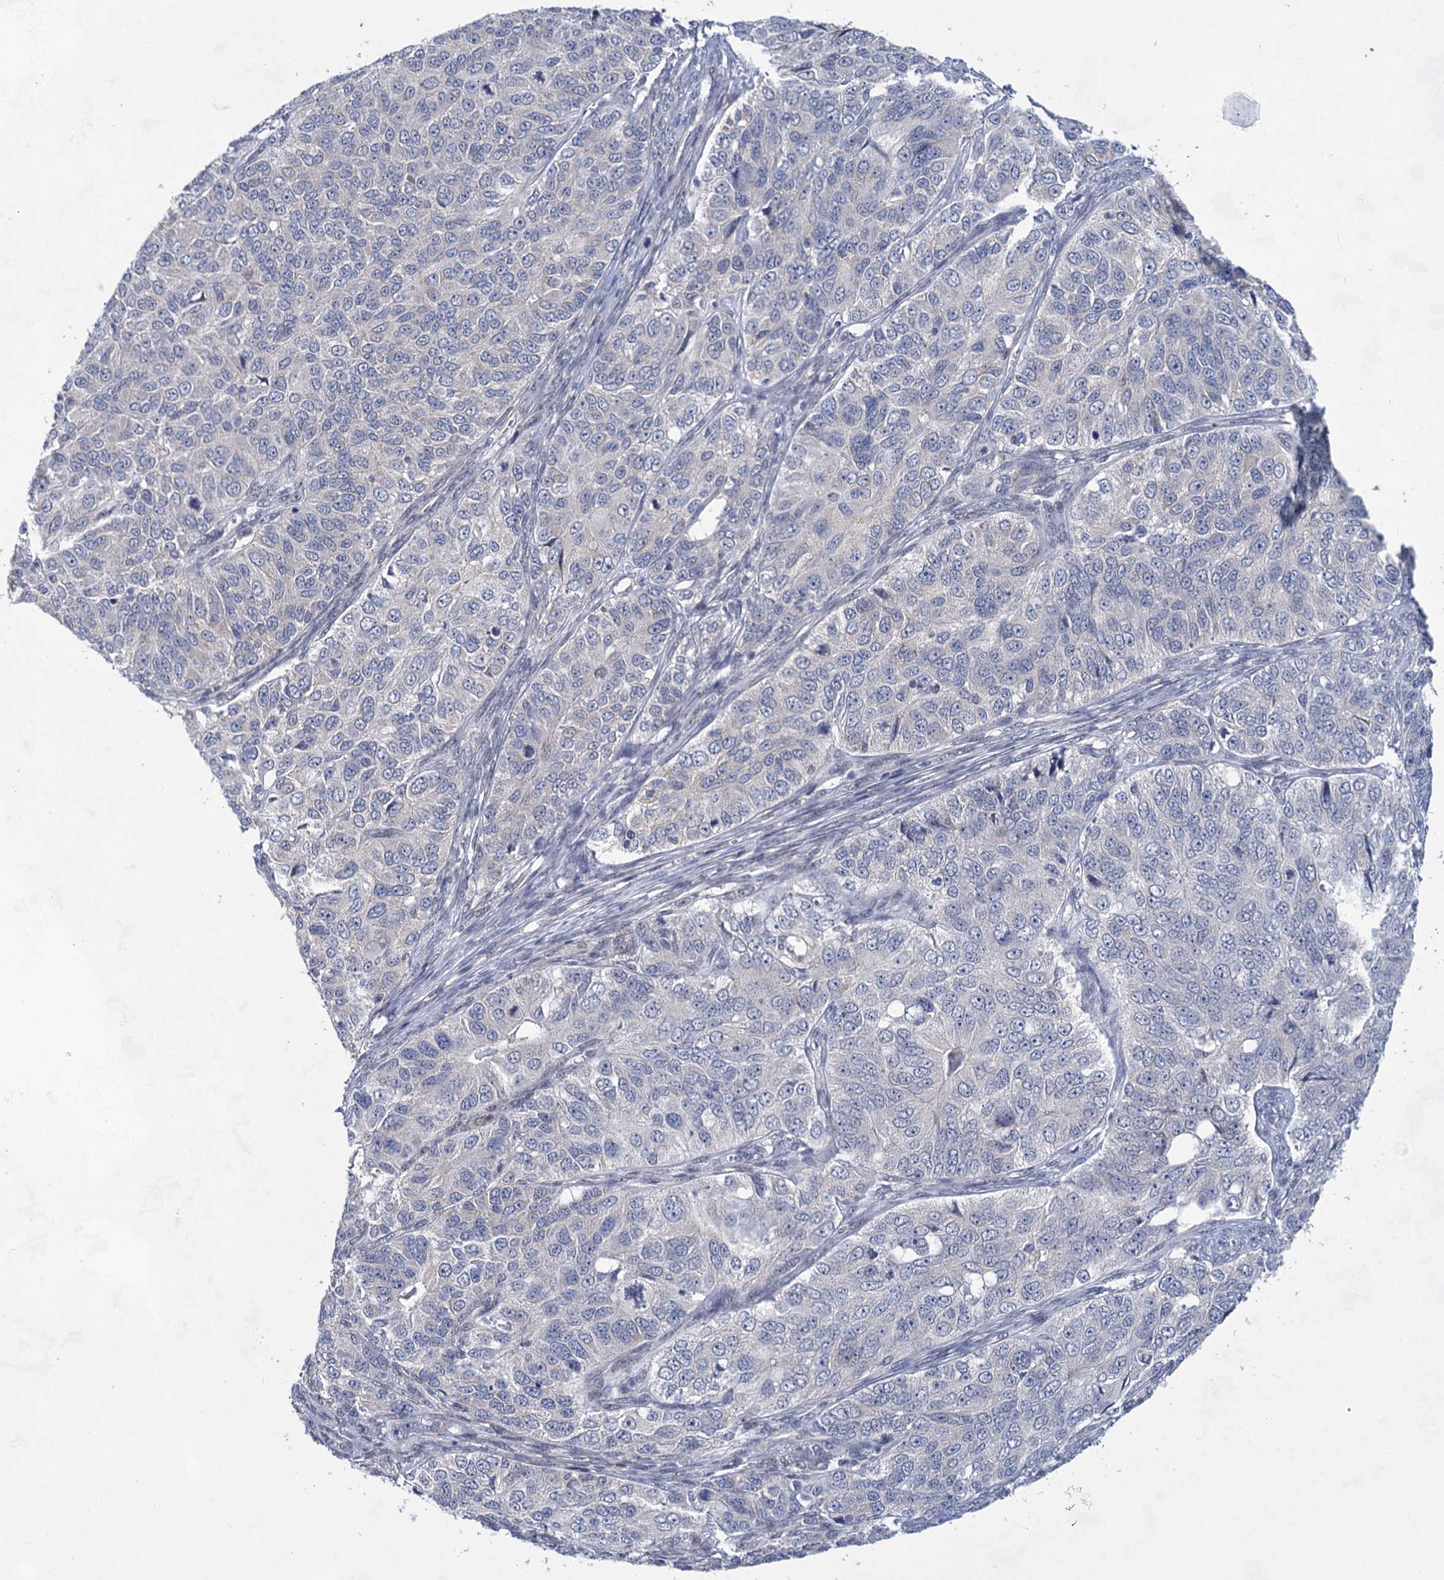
{"staining": {"intensity": "negative", "quantity": "none", "location": "none"}, "tissue": "ovarian cancer", "cell_type": "Tumor cells", "image_type": "cancer", "snomed": [{"axis": "morphology", "description": "Carcinoma, endometroid"}, {"axis": "topography", "description": "Ovary"}], "caption": "IHC photomicrograph of neoplastic tissue: ovarian endometroid carcinoma stained with DAB (3,3'-diaminobenzidine) reveals no significant protein positivity in tumor cells.", "gene": "TTC17", "patient": {"sex": "female", "age": 51}}